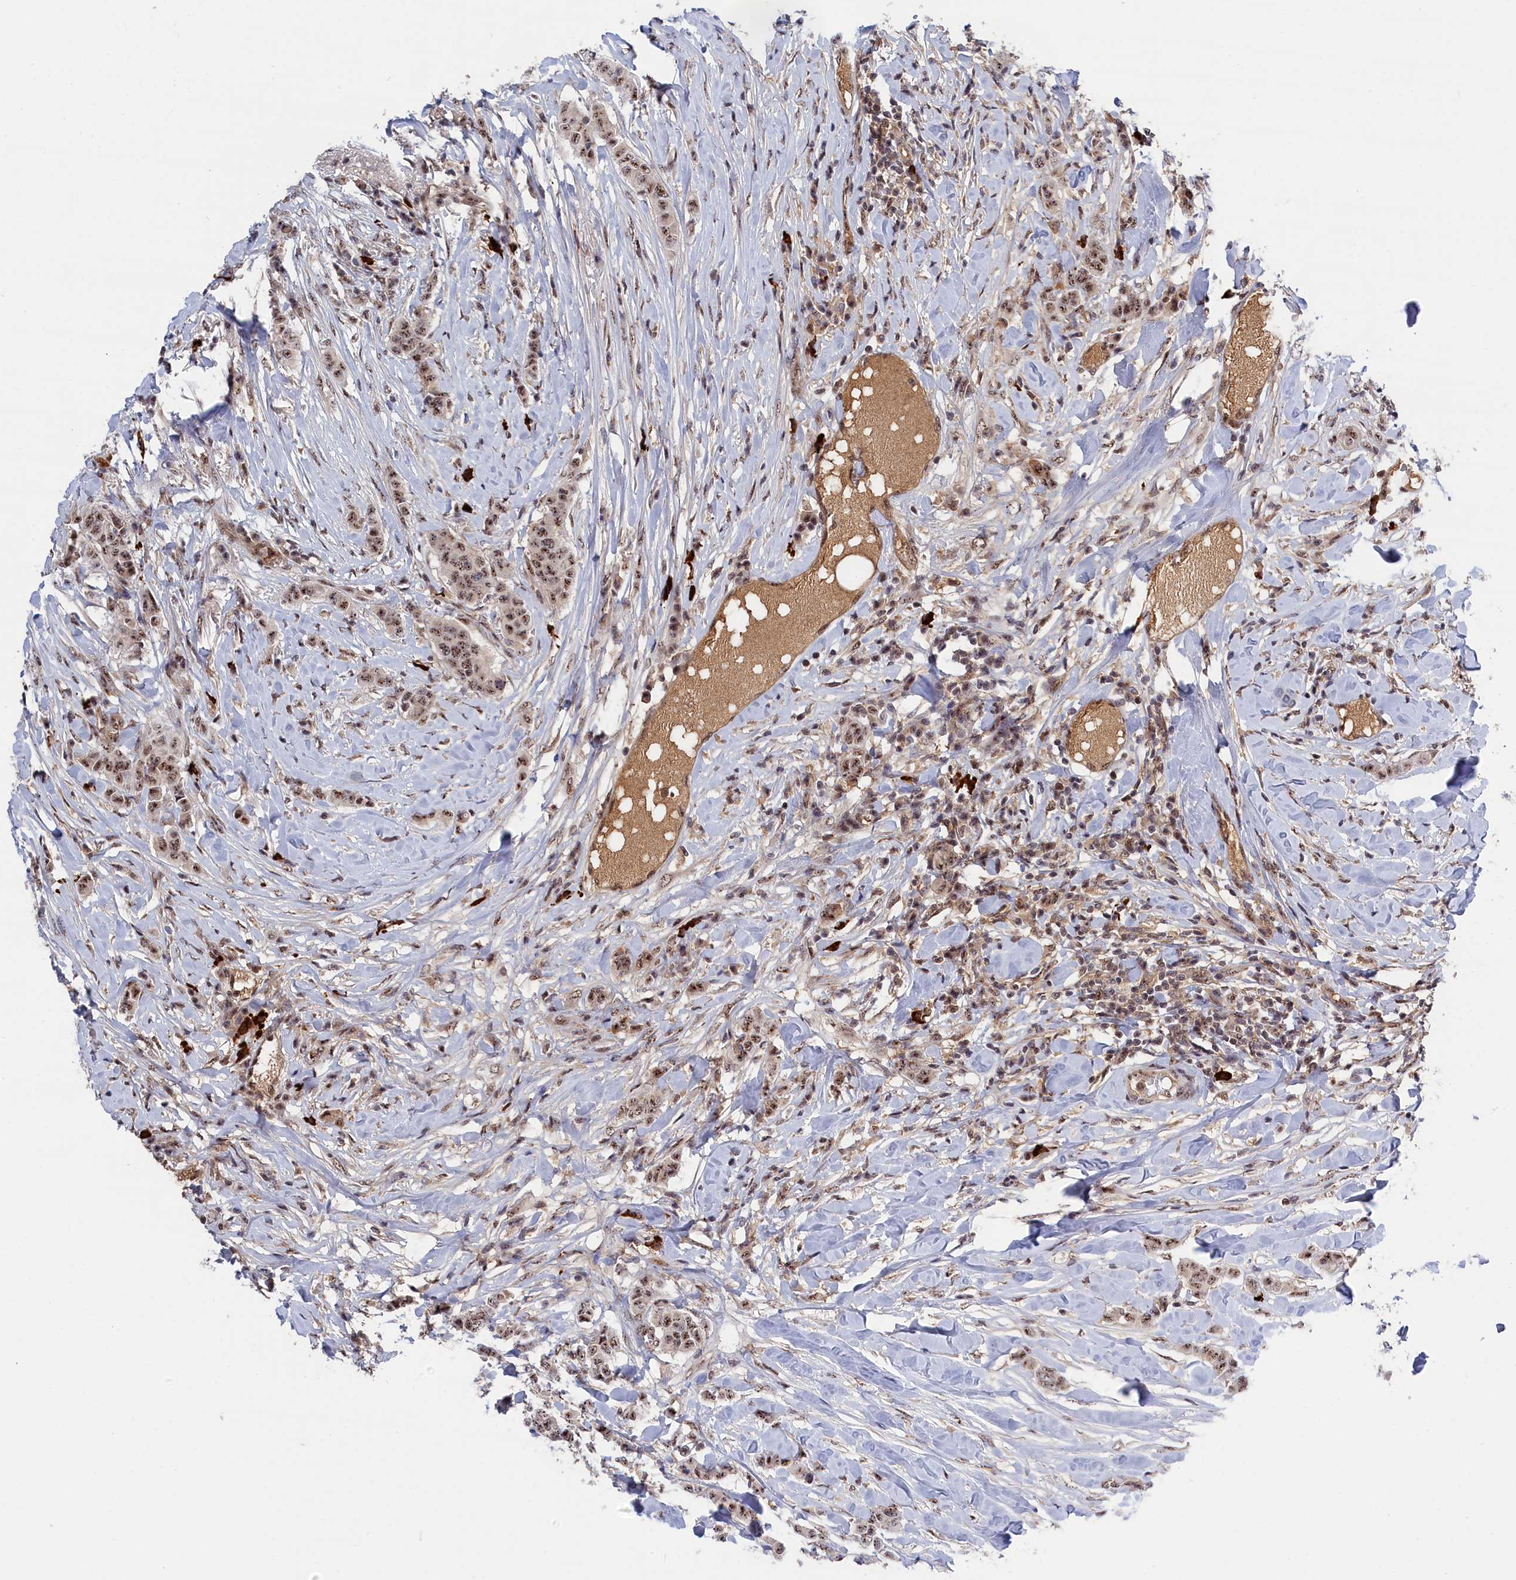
{"staining": {"intensity": "moderate", "quantity": ">75%", "location": "nuclear"}, "tissue": "breast cancer", "cell_type": "Tumor cells", "image_type": "cancer", "snomed": [{"axis": "morphology", "description": "Duct carcinoma"}, {"axis": "topography", "description": "Breast"}], "caption": "Breast cancer stained for a protein (brown) exhibits moderate nuclear positive staining in about >75% of tumor cells.", "gene": "TAB1", "patient": {"sex": "female", "age": 40}}